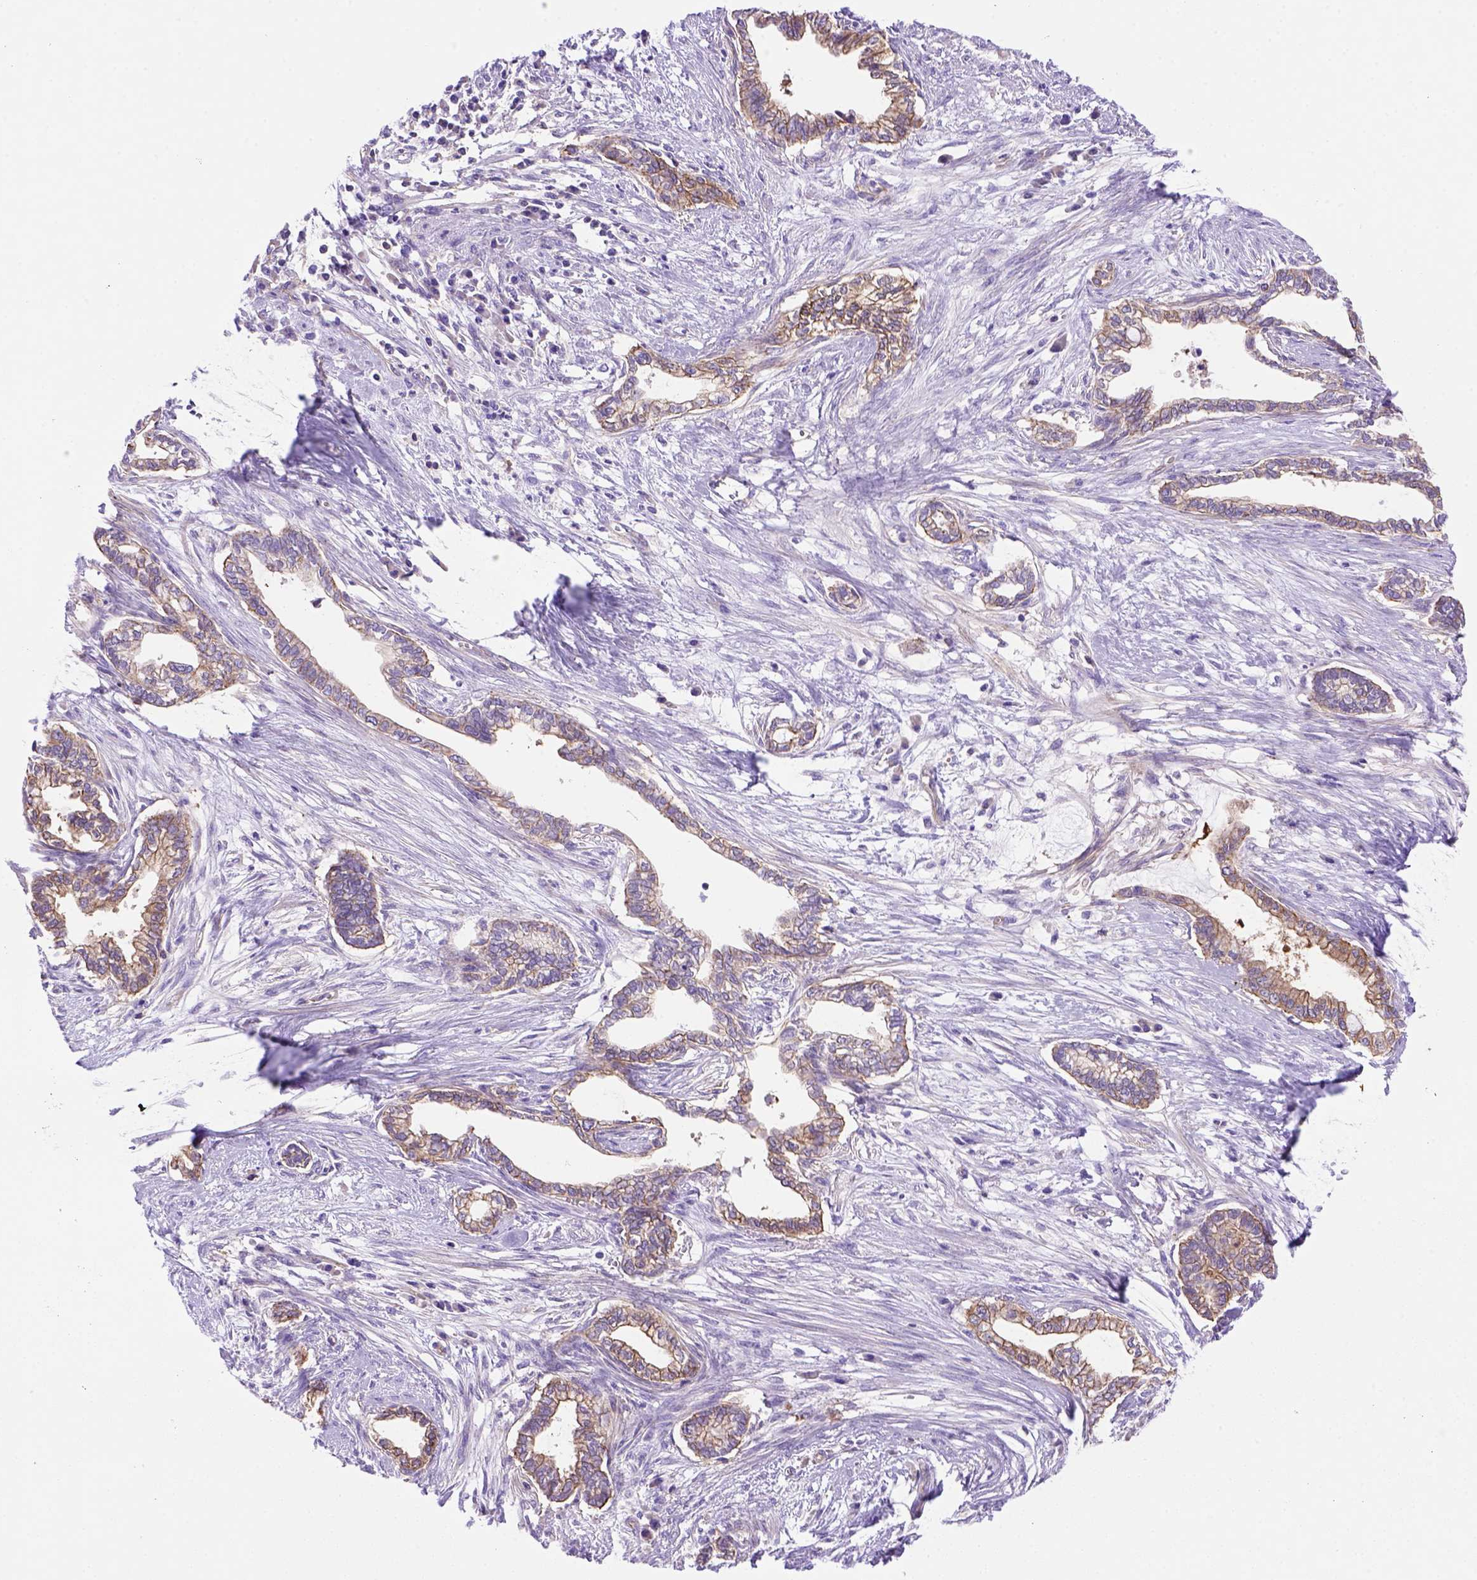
{"staining": {"intensity": "strong", "quantity": ">75%", "location": "cytoplasmic/membranous"}, "tissue": "cervical cancer", "cell_type": "Tumor cells", "image_type": "cancer", "snomed": [{"axis": "morphology", "description": "Adenocarcinoma, NOS"}, {"axis": "topography", "description": "Cervix"}], "caption": "Brown immunohistochemical staining in human cervical cancer (adenocarcinoma) exhibits strong cytoplasmic/membranous staining in approximately >75% of tumor cells.", "gene": "PEX12", "patient": {"sex": "female", "age": 62}}